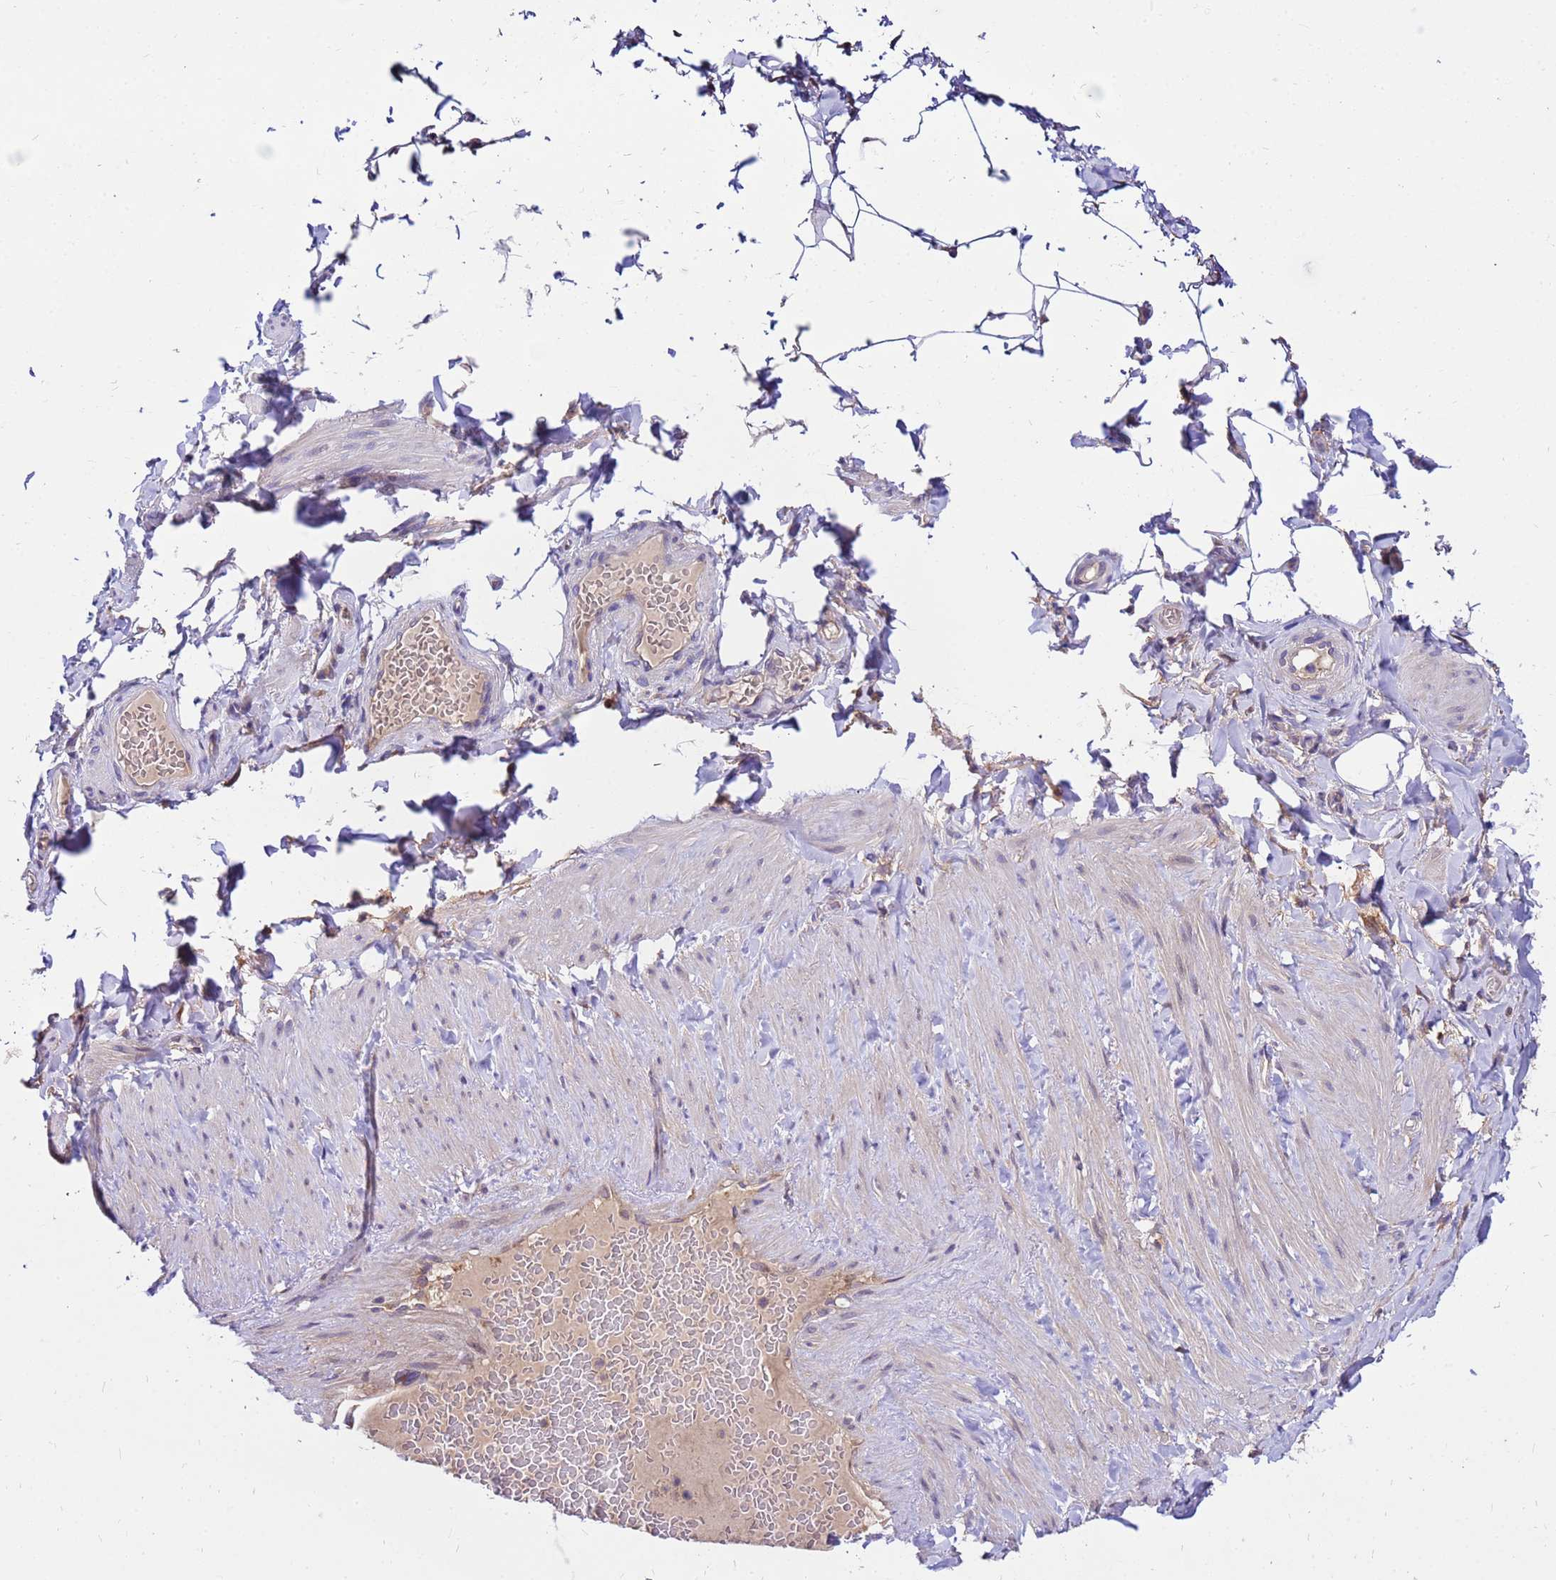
{"staining": {"intensity": "negative", "quantity": "none", "location": "none"}, "tissue": "soft tissue", "cell_type": "Chondrocytes", "image_type": "normal", "snomed": [{"axis": "morphology", "description": "Normal tissue, NOS"}, {"axis": "topography", "description": "Soft tissue"}, {"axis": "topography", "description": "Vascular tissue"}], "caption": "DAB immunohistochemical staining of normal human soft tissue displays no significant positivity in chondrocytes.", "gene": "GET3", "patient": {"sex": "male", "age": 54}}